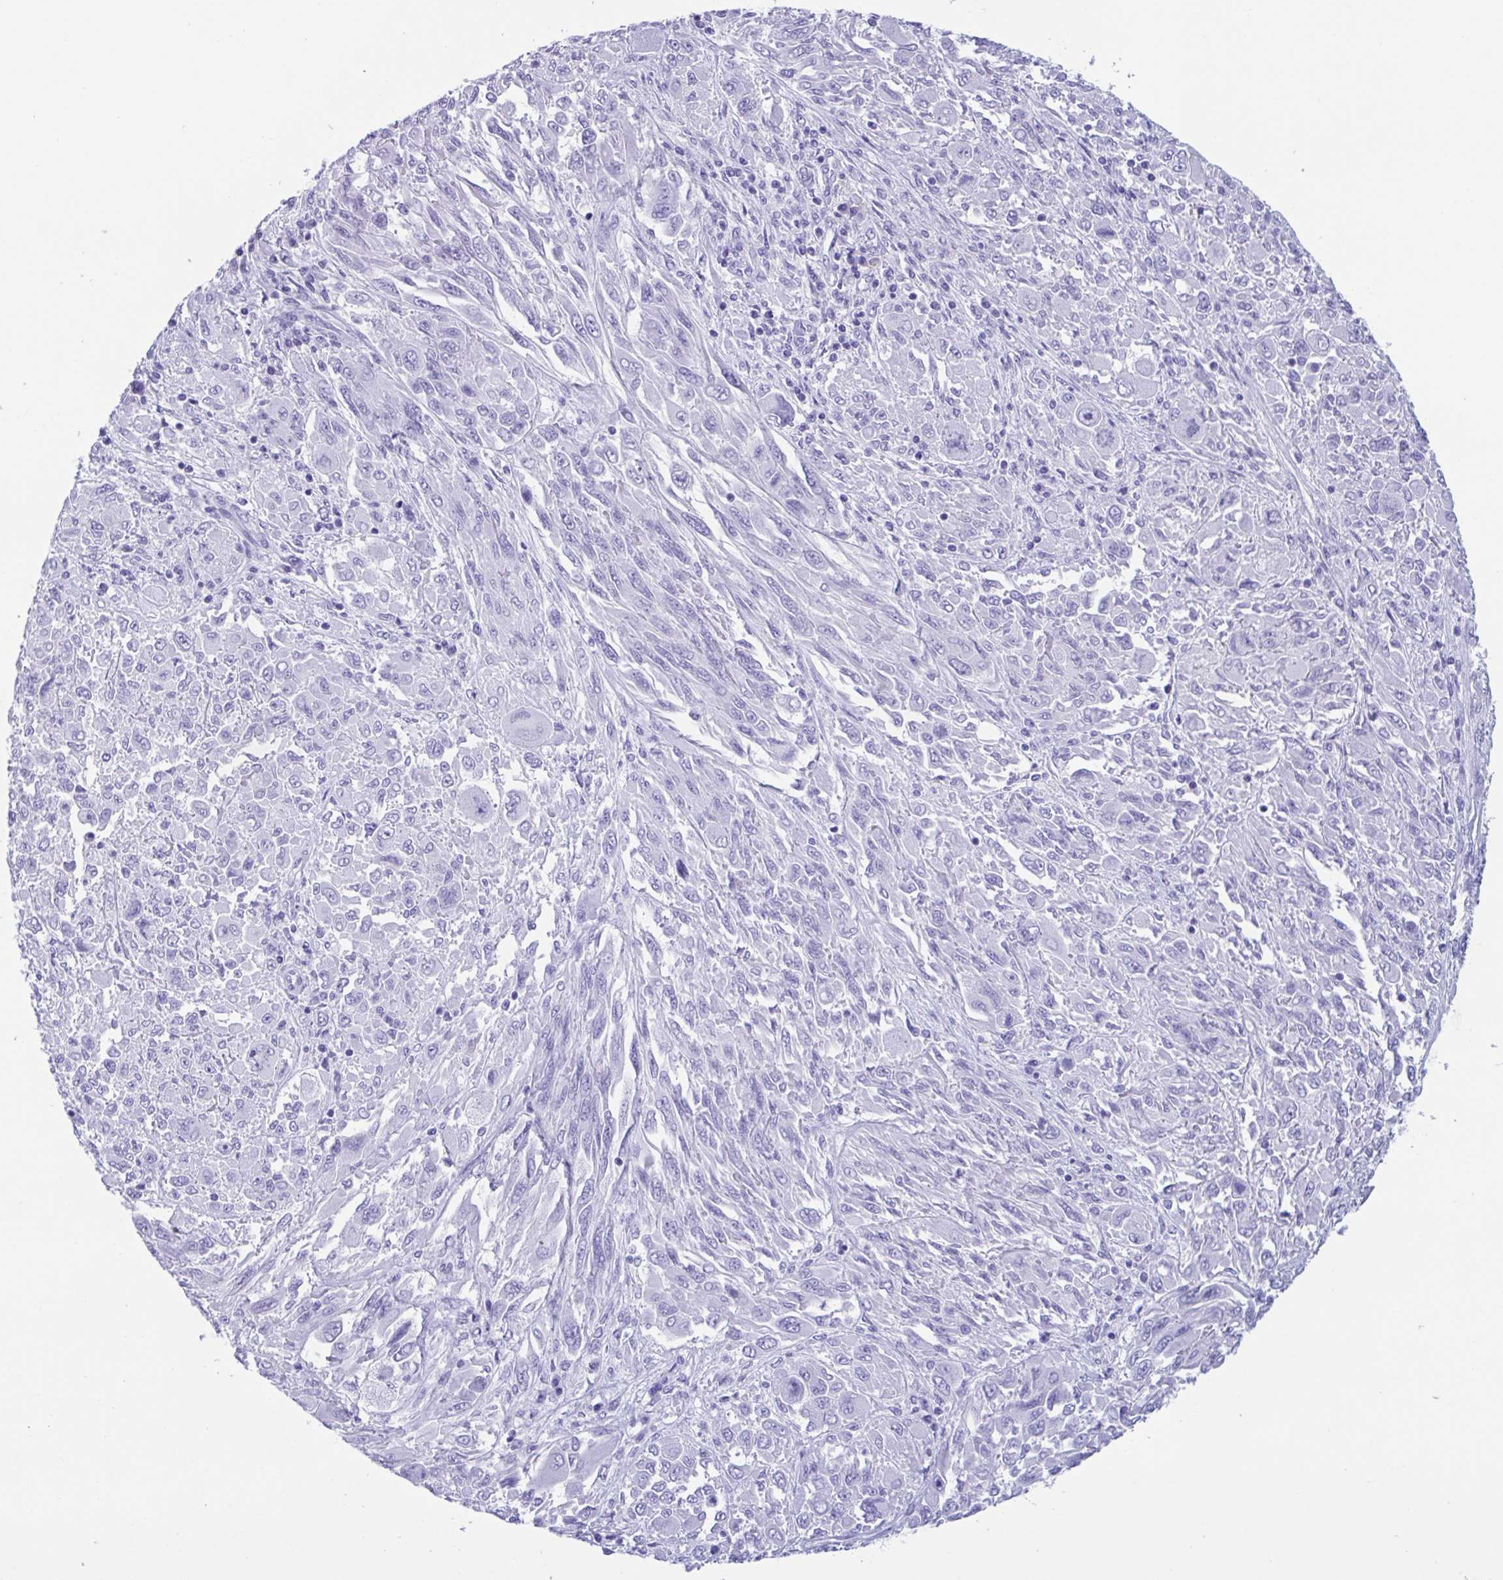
{"staining": {"intensity": "negative", "quantity": "none", "location": "none"}, "tissue": "melanoma", "cell_type": "Tumor cells", "image_type": "cancer", "snomed": [{"axis": "morphology", "description": "Malignant melanoma, NOS"}, {"axis": "topography", "description": "Skin"}], "caption": "High magnification brightfield microscopy of melanoma stained with DAB (3,3'-diaminobenzidine) (brown) and counterstained with hematoxylin (blue): tumor cells show no significant staining.", "gene": "ZNF850", "patient": {"sex": "female", "age": 91}}